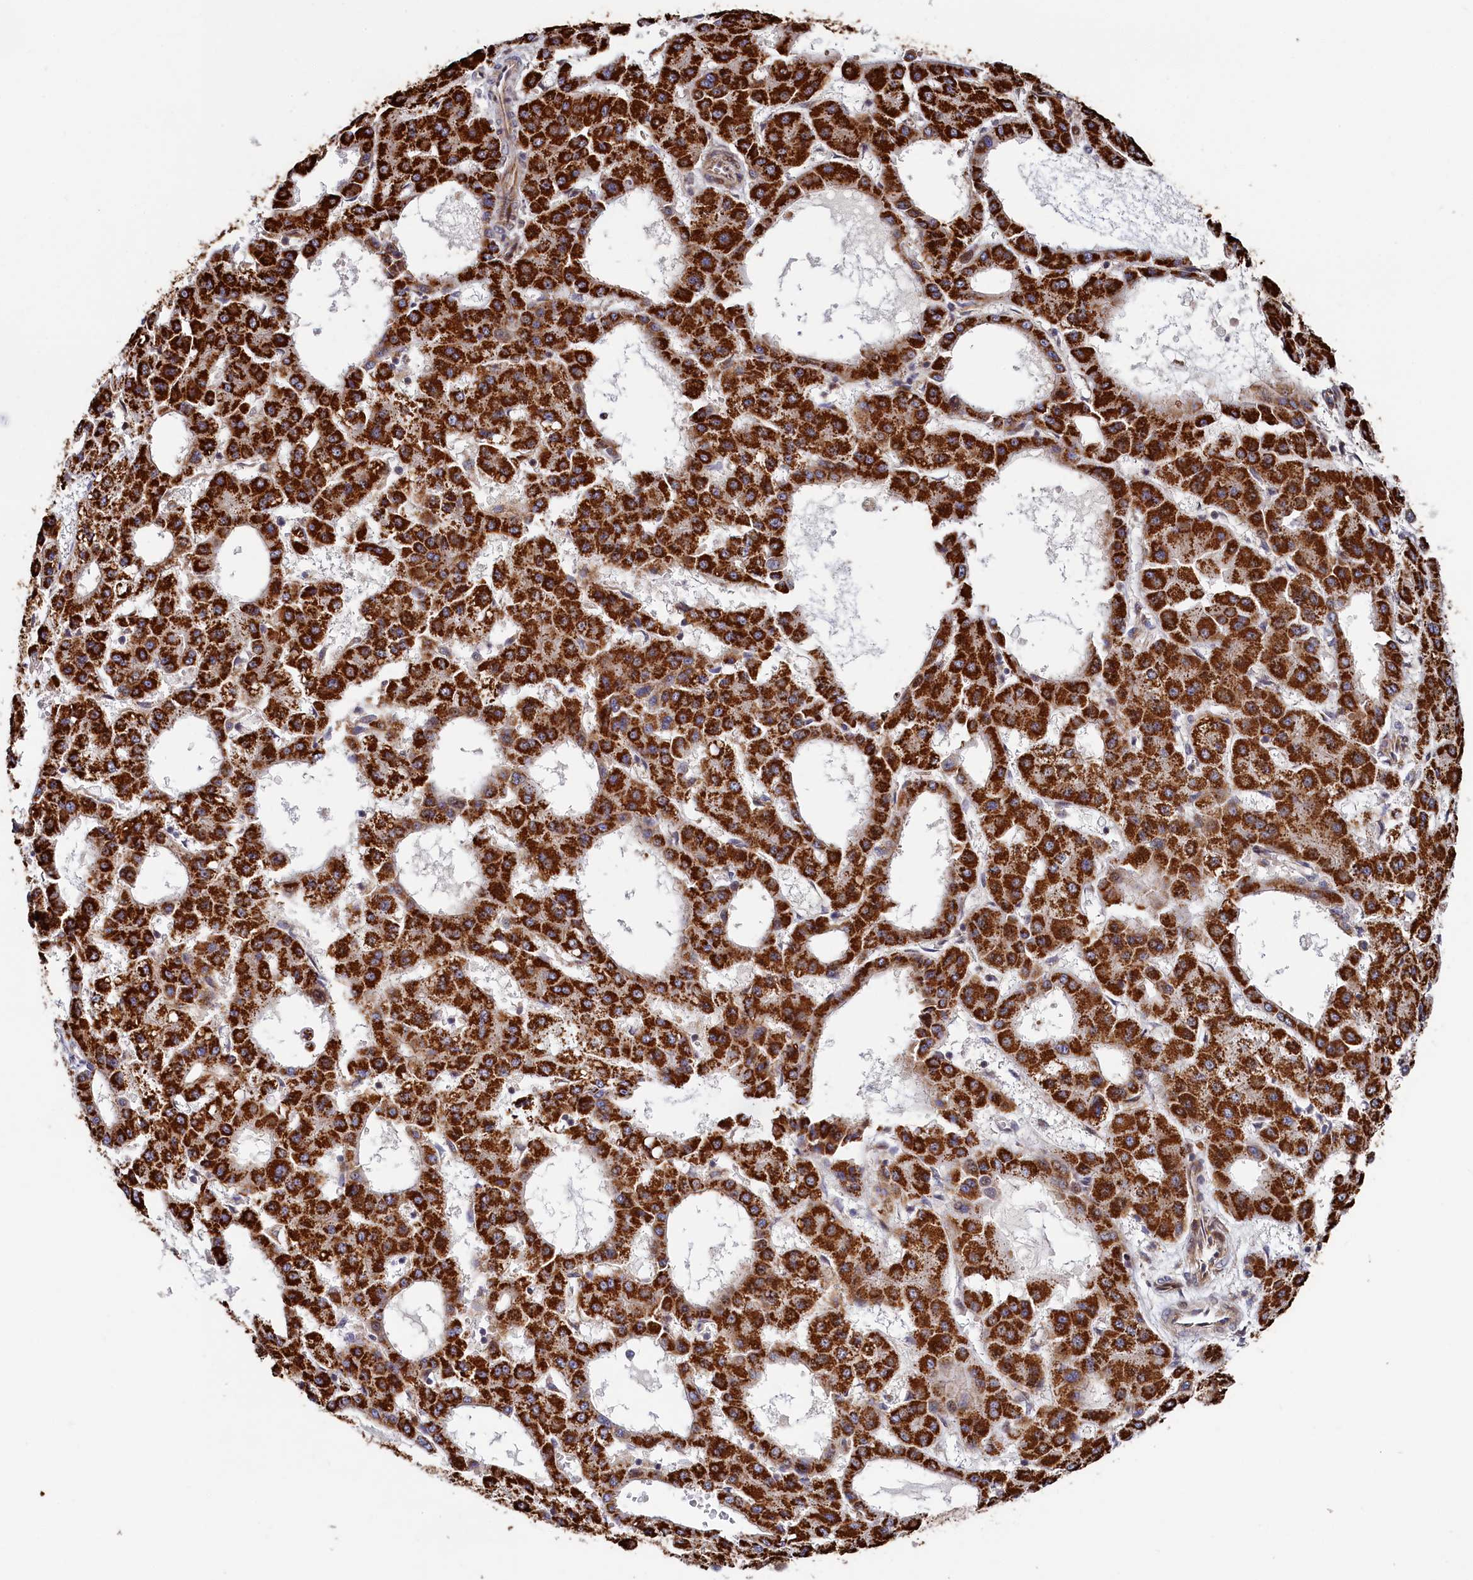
{"staining": {"intensity": "strong", "quantity": ">75%", "location": "cytoplasmic/membranous"}, "tissue": "liver cancer", "cell_type": "Tumor cells", "image_type": "cancer", "snomed": [{"axis": "morphology", "description": "Carcinoma, Hepatocellular, NOS"}, {"axis": "topography", "description": "Liver"}], "caption": "Strong cytoplasmic/membranous staining is present in about >75% of tumor cells in liver cancer (hepatocellular carcinoma).", "gene": "PIK3C3", "patient": {"sex": "male", "age": 47}}